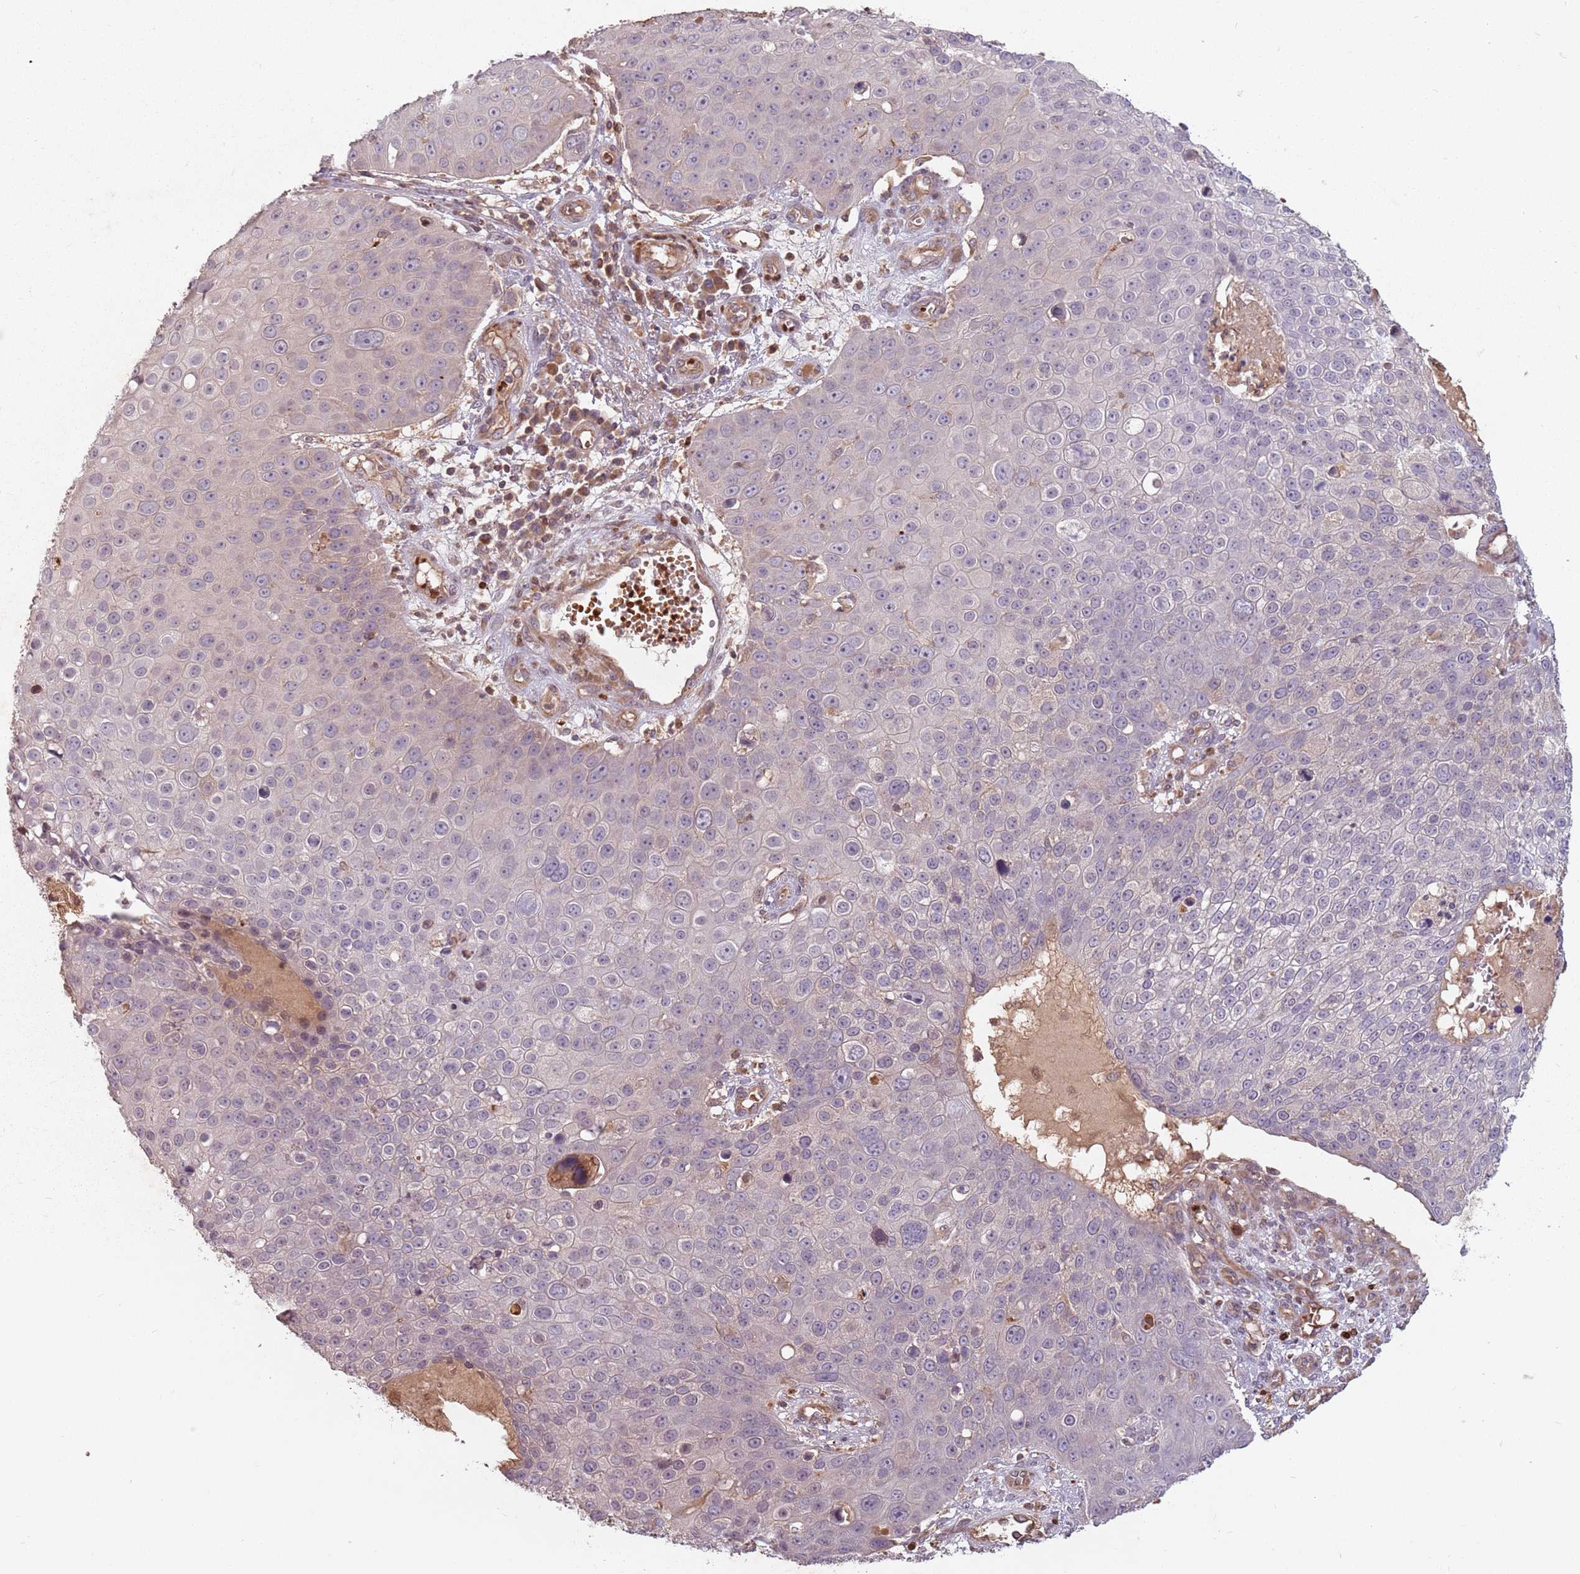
{"staining": {"intensity": "negative", "quantity": "none", "location": "none"}, "tissue": "skin cancer", "cell_type": "Tumor cells", "image_type": "cancer", "snomed": [{"axis": "morphology", "description": "Squamous cell carcinoma, NOS"}, {"axis": "topography", "description": "Skin"}], "caption": "Immunohistochemistry of human skin cancer exhibits no staining in tumor cells. Nuclei are stained in blue.", "gene": "GPR180", "patient": {"sex": "male", "age": 71}}